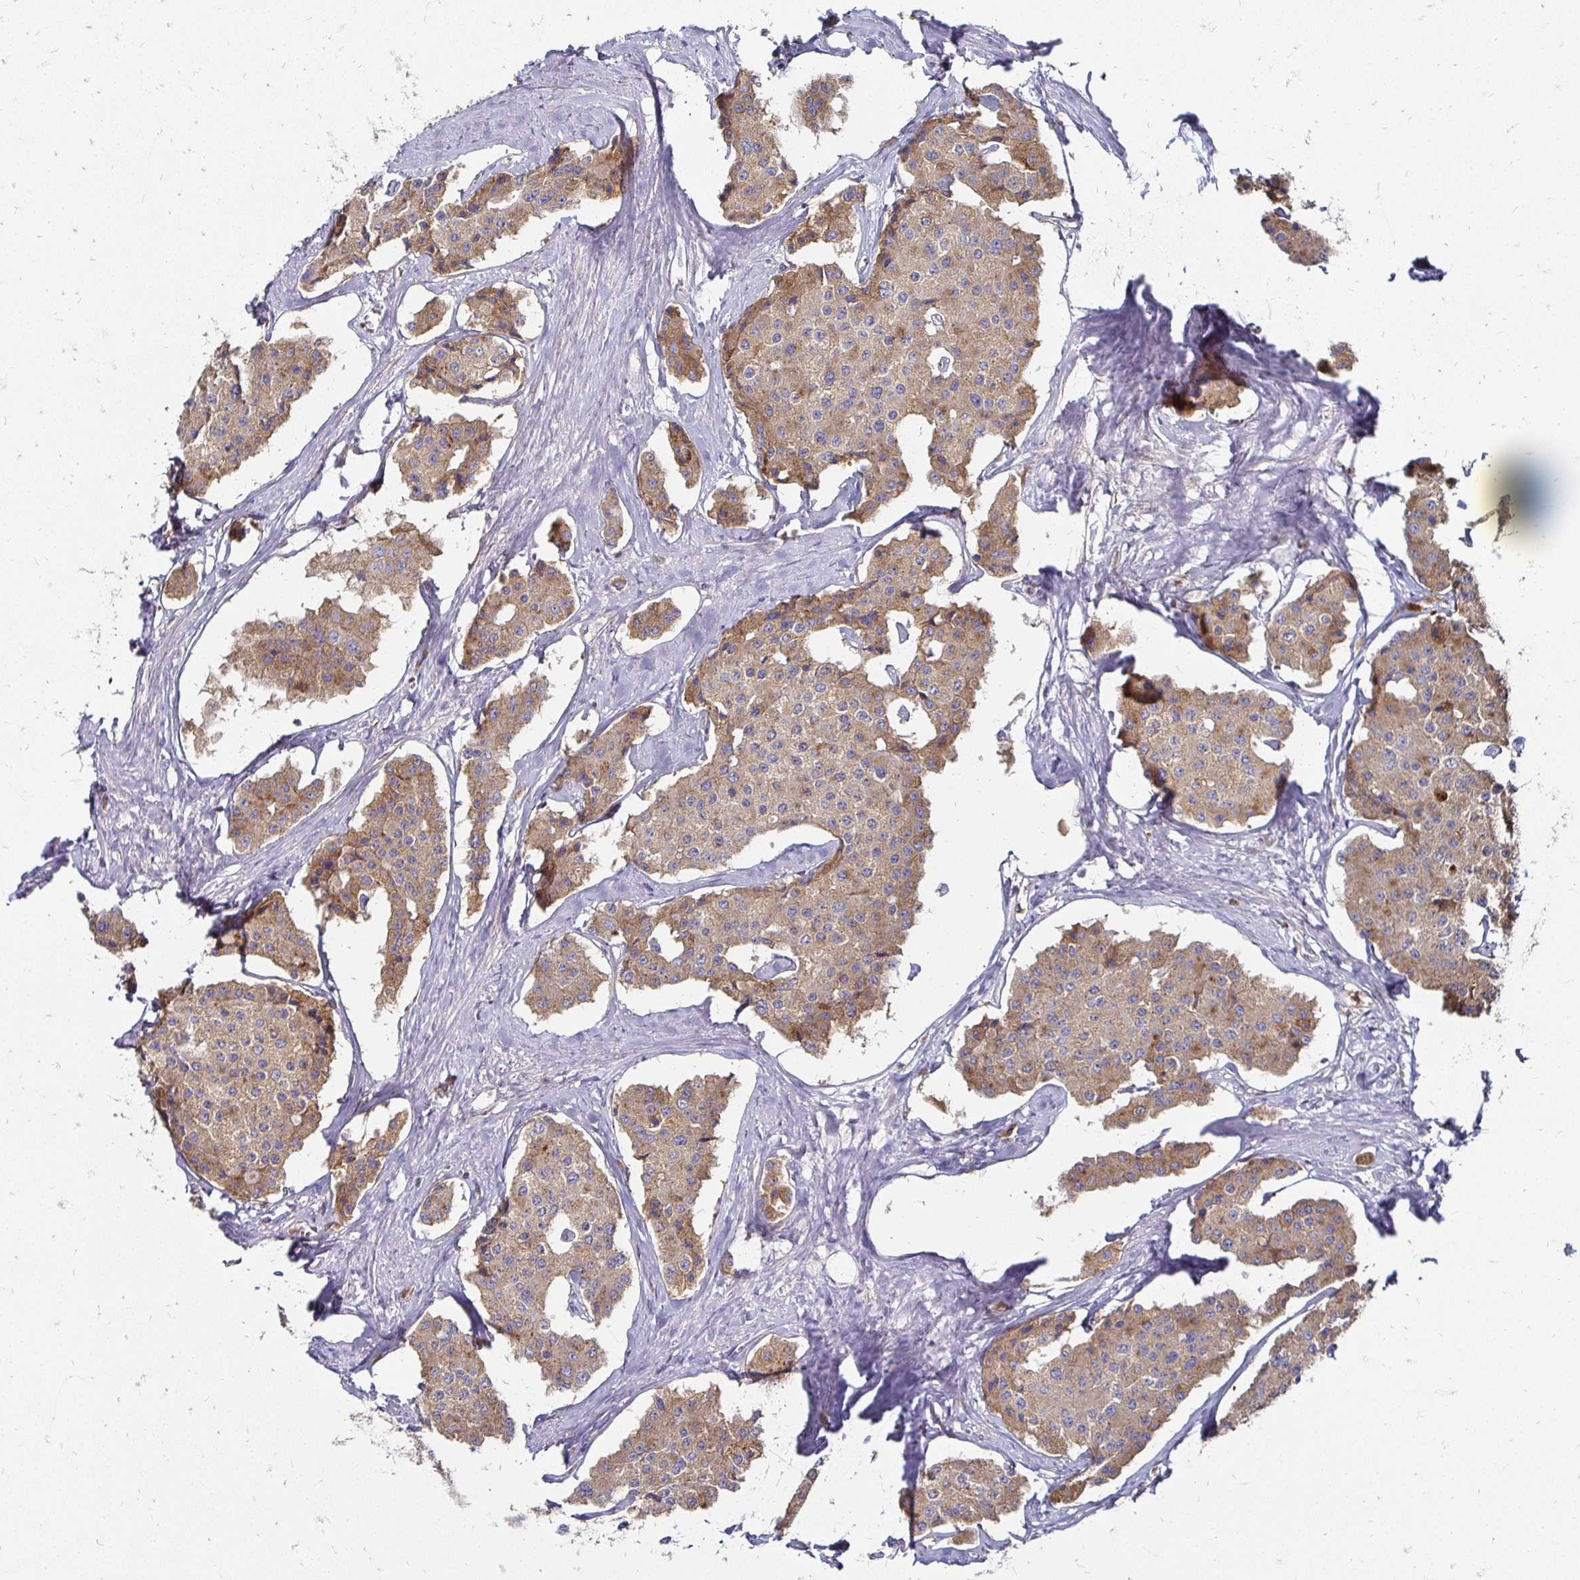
{"staining": {"intensity": "moderate", "quantity": ">75%", "location": "cytoplasmic/membranous"}, "tissue": "carcinoid", "cell_type": "Tumor cells", "image_type": "cancer", "snomed": [{"axis": "morphology", "description": "Carcinoid, malignant, NOS"}, {"axis": "topography", "description": "Small intestine"}], "caption": "Protein staining of carcinoid (malignant) tissue exhibits moderate cytoplasmic/membranous staining in approximately >75% of tumor cells.", "gene": "NCSTN", "patient": {"sex": "female", "age": 65}}